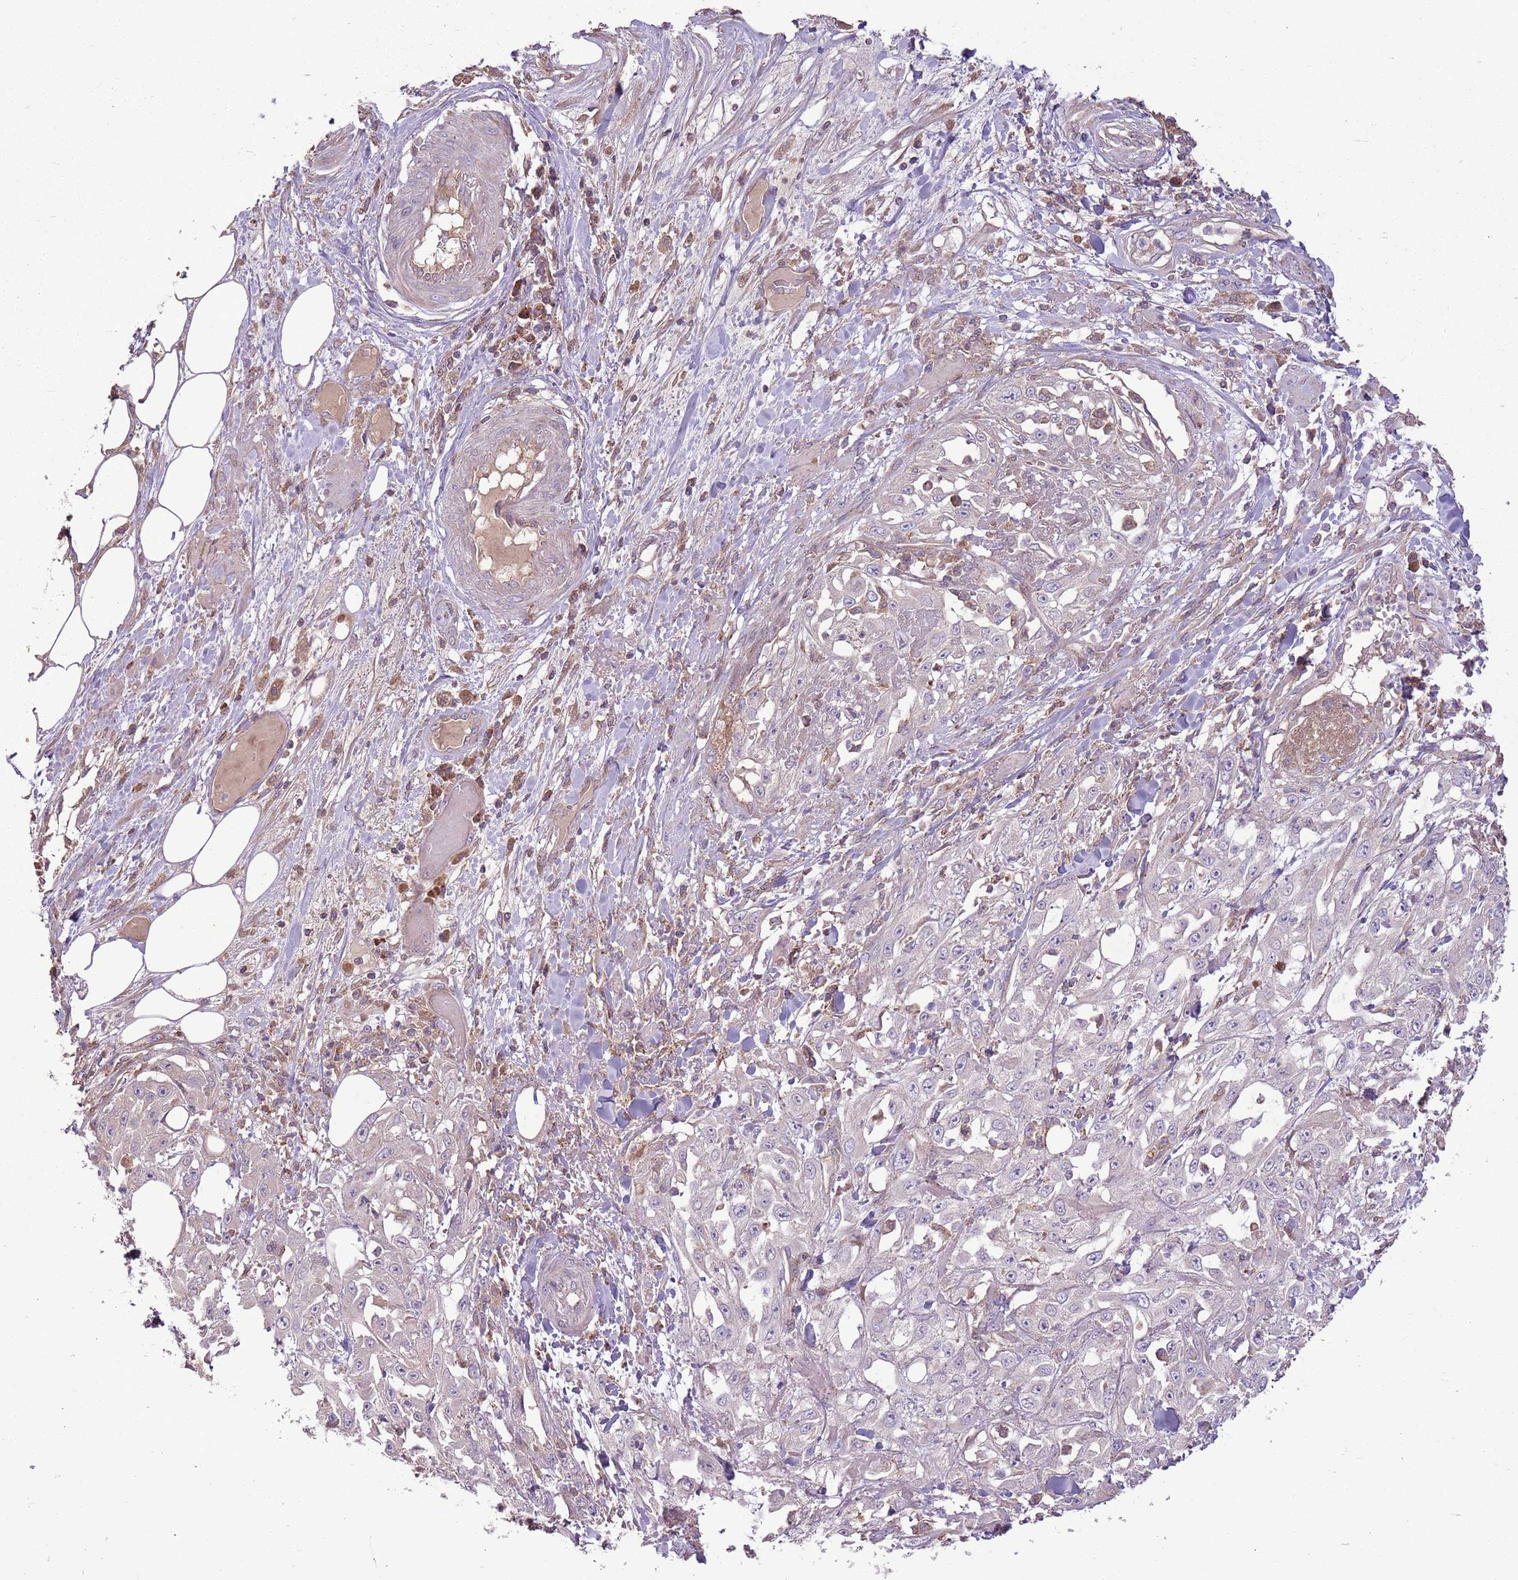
{"staining": {"intensity": "negative", "quantity": "none", "location": "none"}, "tissue": "skin cancer", "cell_type": "Tumor cells", "image_type": "cancer", "snomed": [{"axis": "morphology", "description": "Squamous cell carcinoma, NOS"}, {"axis": "morphology", "description": "Squamous cell carcinoma, metastatic, NOS"}, {"axis": "topography", "description": "Skin"}, {"axis": "topography", "description": "Lymph node"}], "caption": "Immunohistochemistry of squamous cell carcinoma (skin) exhibits no expression in tumor cells.", "gene": "ANKRD24", "patient": {"sex": "male", "age": 75}}